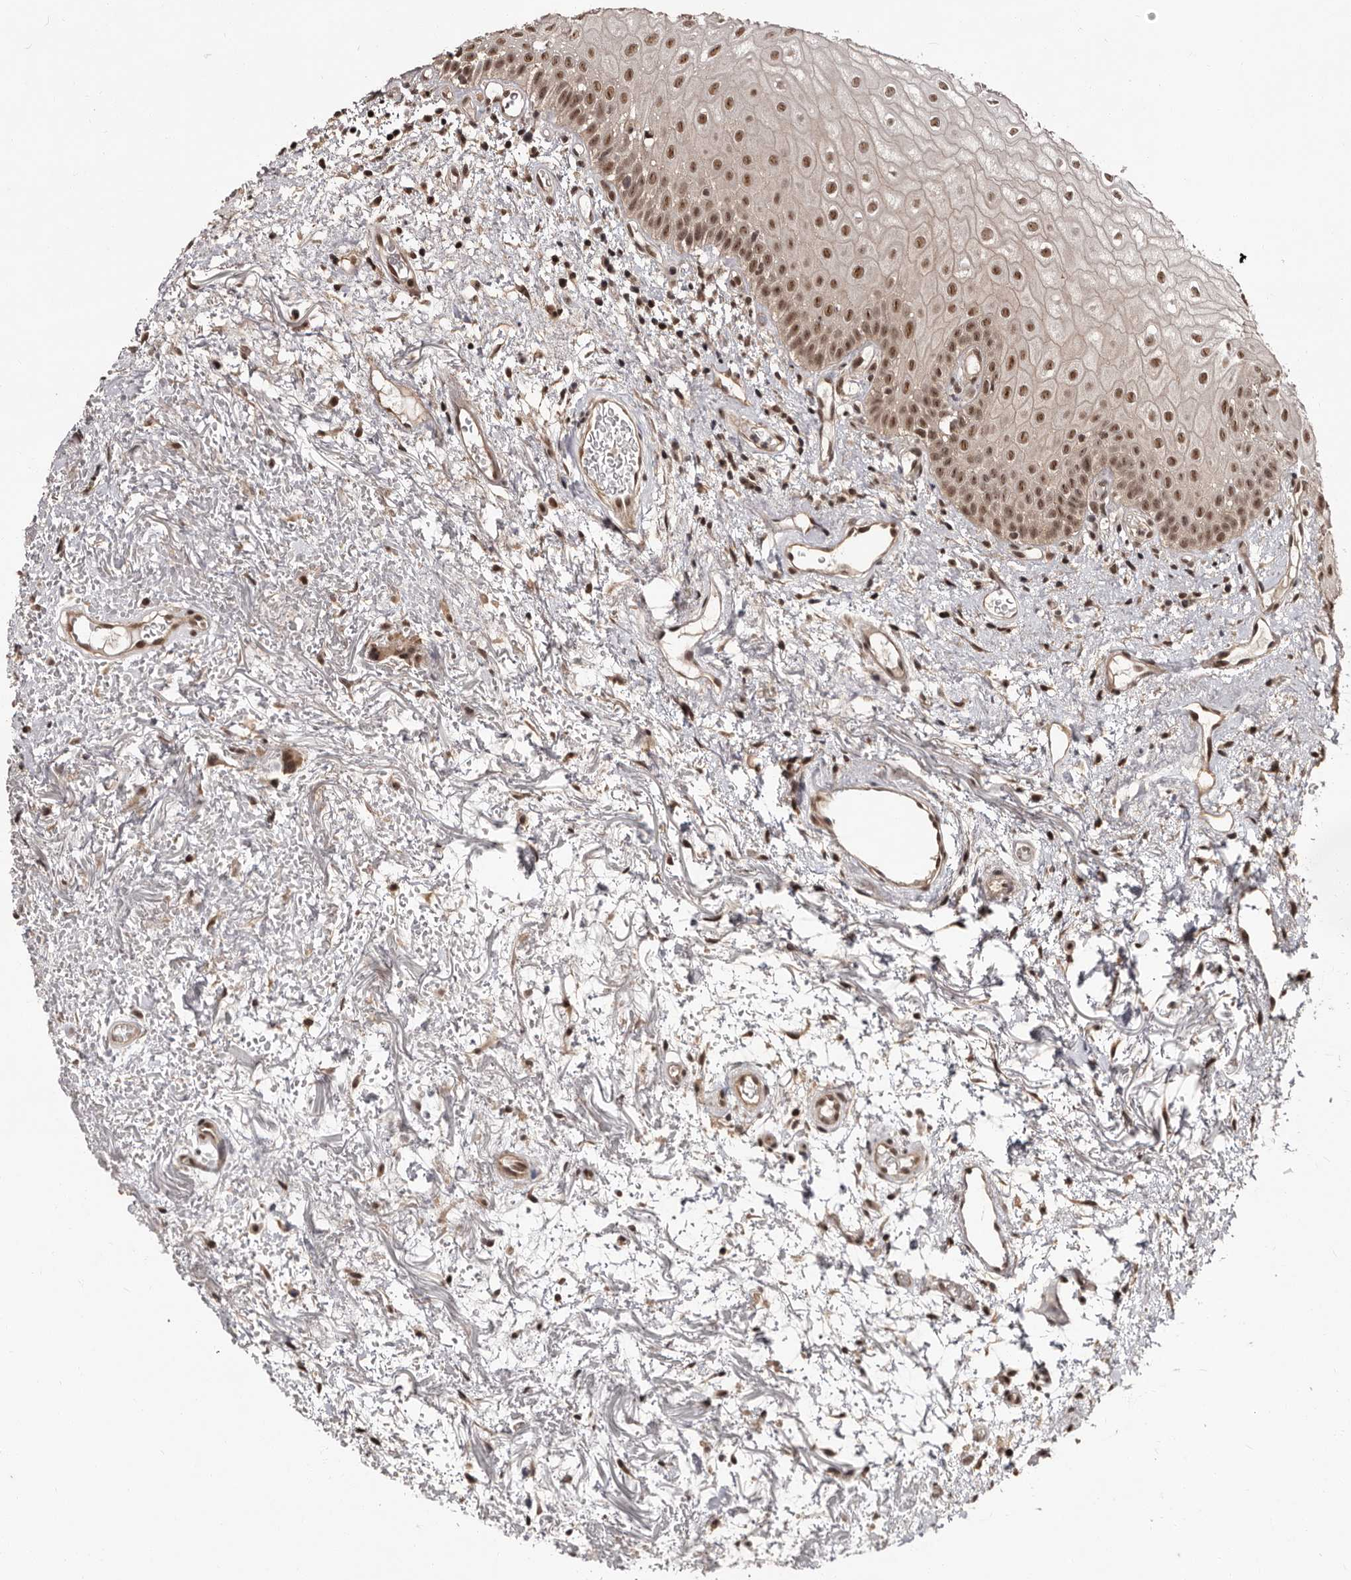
{"staining": {"intensity": "strong", "quantity": ">75%", "location": "nuclear"}, "tissue": "oral mucosa", "cell_type": "Squamous epithelial cells", "image_type": "normal", "snomed": [{"axis": "morphology", "description": "Normal tissue, NOS"}, {"axis": "topography", "description": "Oral tissue"}], "caption": "A high-resolution micrograph shows IHC staining of benign oral mucosa, which shows strong nuclear positivity in about >75% of squamous epithelial cells.", "gene": "TBC1D22B", "patient": {"sex": "male", "age": 52}}